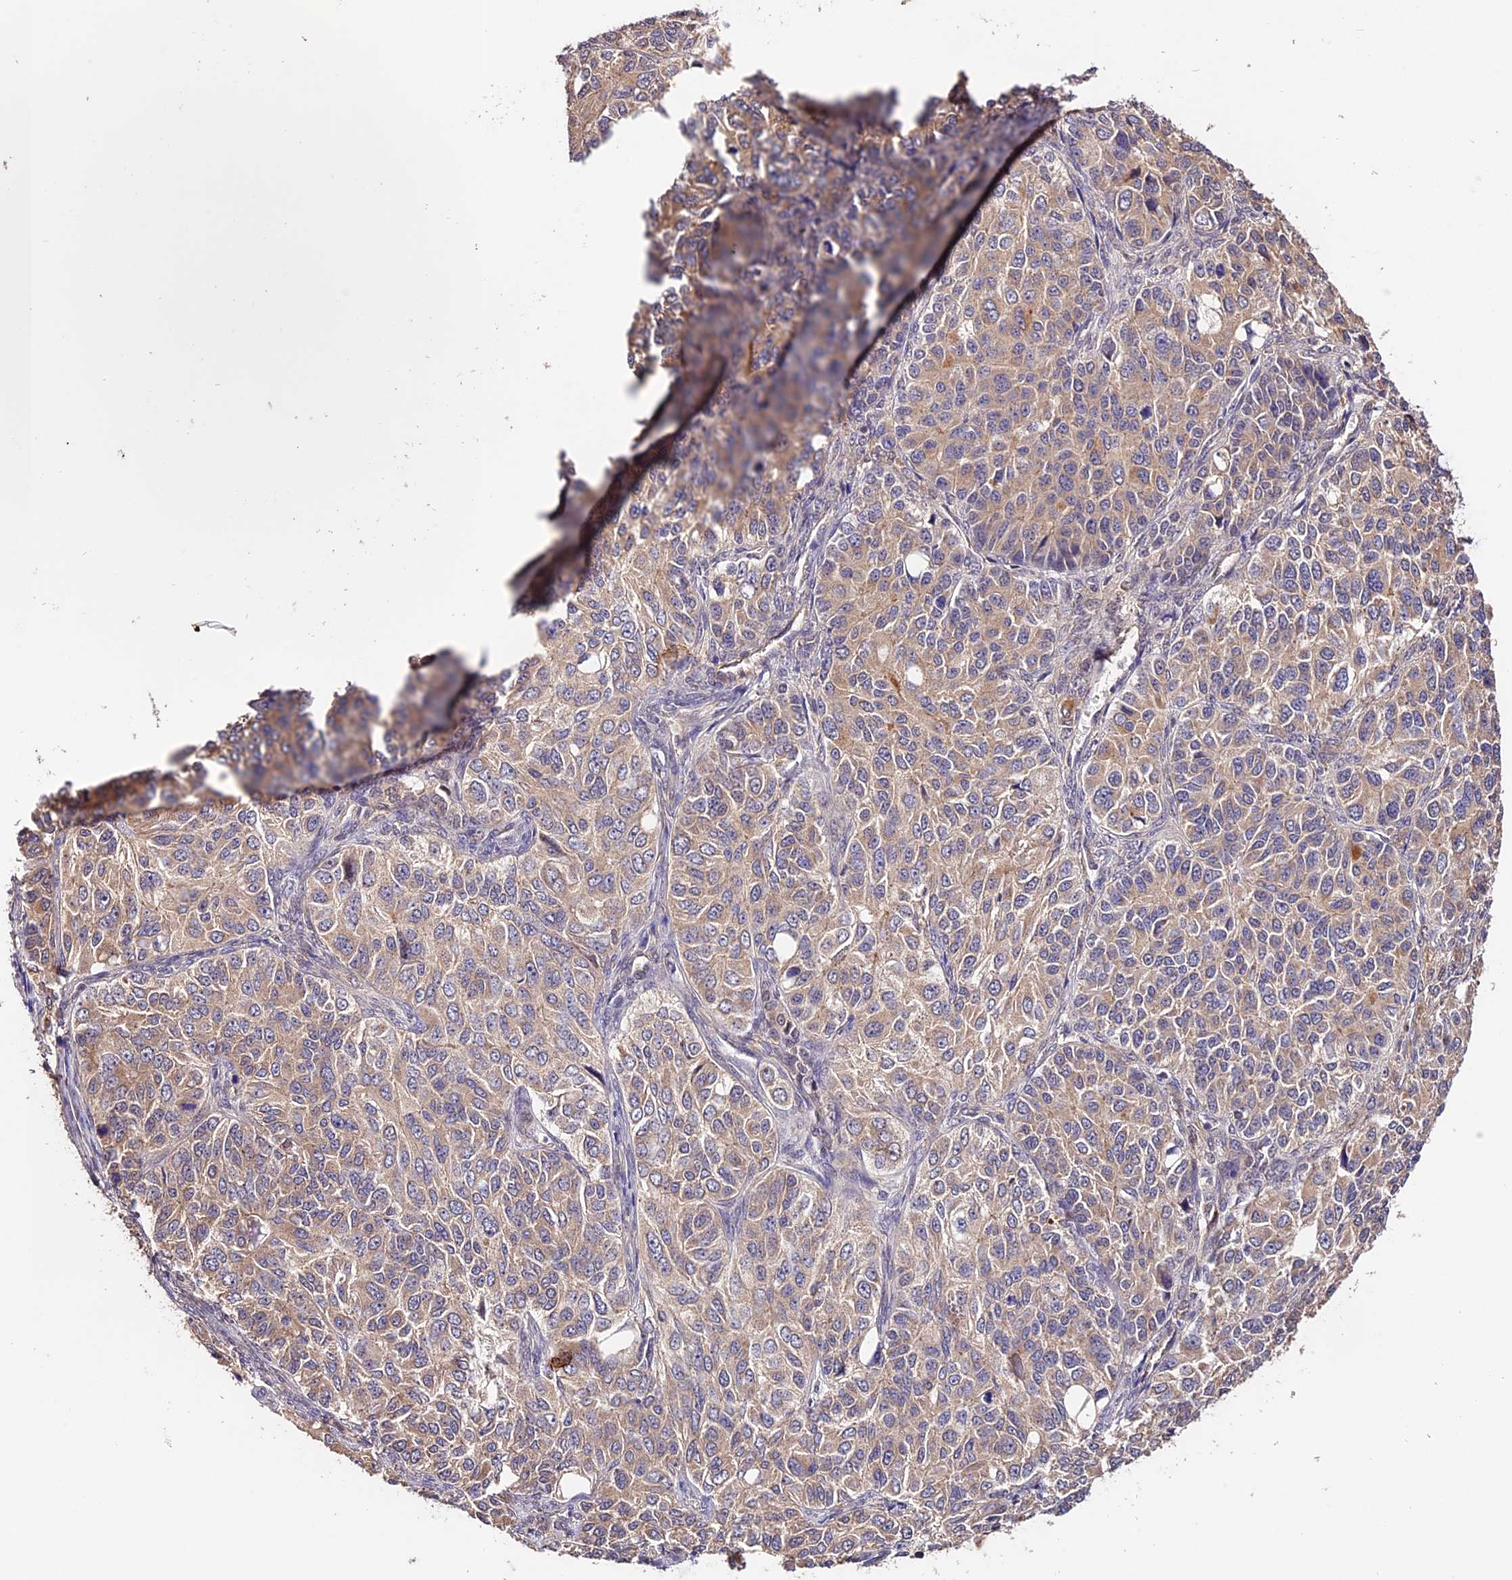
{"staining": {"intensity": "weak", "quantity": "25%-75%", "location": "cytoplasmic/membranous"}, "tissue": "ovarian cancer", "cell_type": "Tumor cells", "image_type": "cancer", "snomed": [{"axis": "morphology", "description": "Carcinoma, endometroid"}, {"axis": "topography", "description": "Ovary"}], "caption": "Weak cytoplasmic/membranous expression is identified in about 25%-75% of tumor cells in endometroid carcinoma (ovarian). (DAB IHC with brightfield microscopy, high magnification).", "gene": "CES3", "patient": {"sex": "female", "age": 51}}